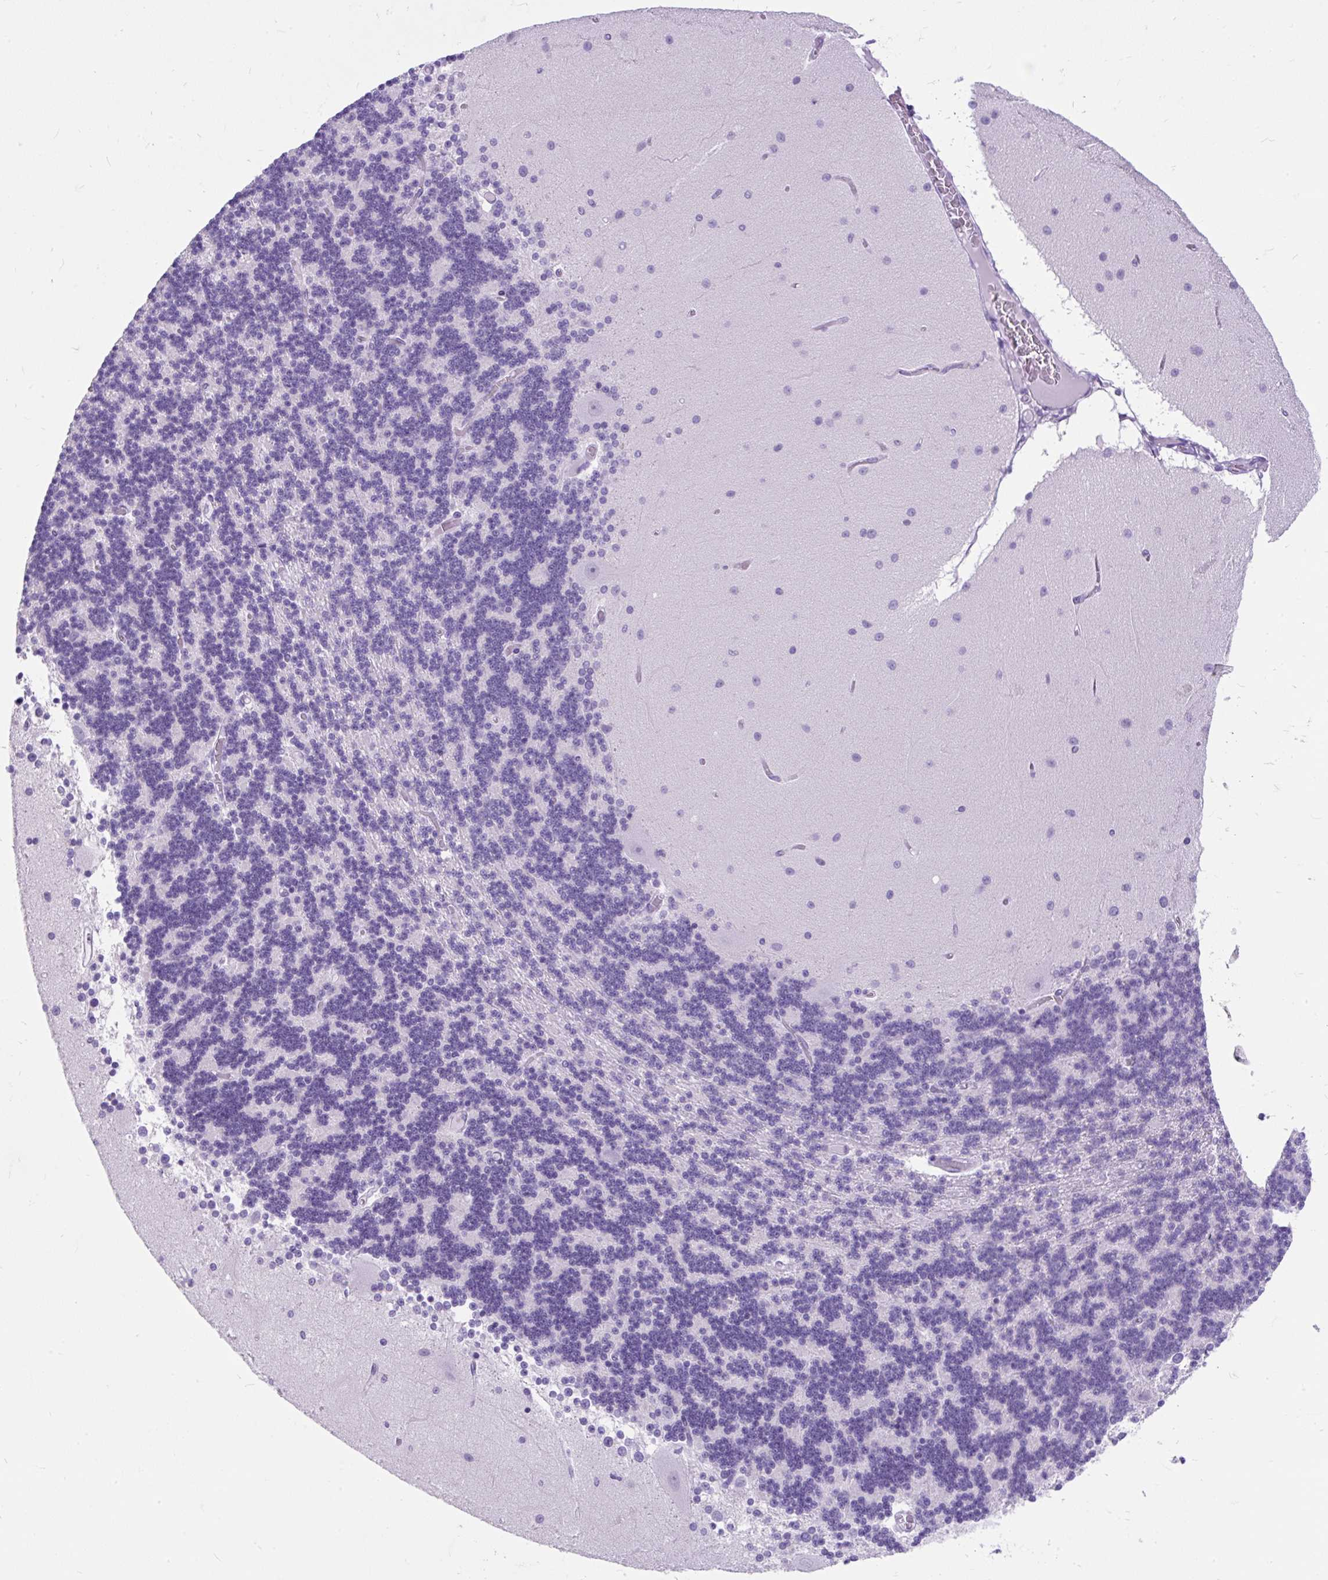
{"staining": {"intensity": "negative", "quantity": "none", "location": "none"}, "tissue": "cerebellum", "cell_type": "Cells in granular layer", "image_type": "normal", "snomed": [{"axis": "morphology", "description": "Normal tissue, NOS"}, {"axis": "topography", "description": "Cerebellum"}], "caption": "Immunohistochemical staining of normal cerebellum demonstrates no significant expression in cells in granular layer.", "gene": "SCGB1A1", "patient": {"sex": "female", "age": 54}}